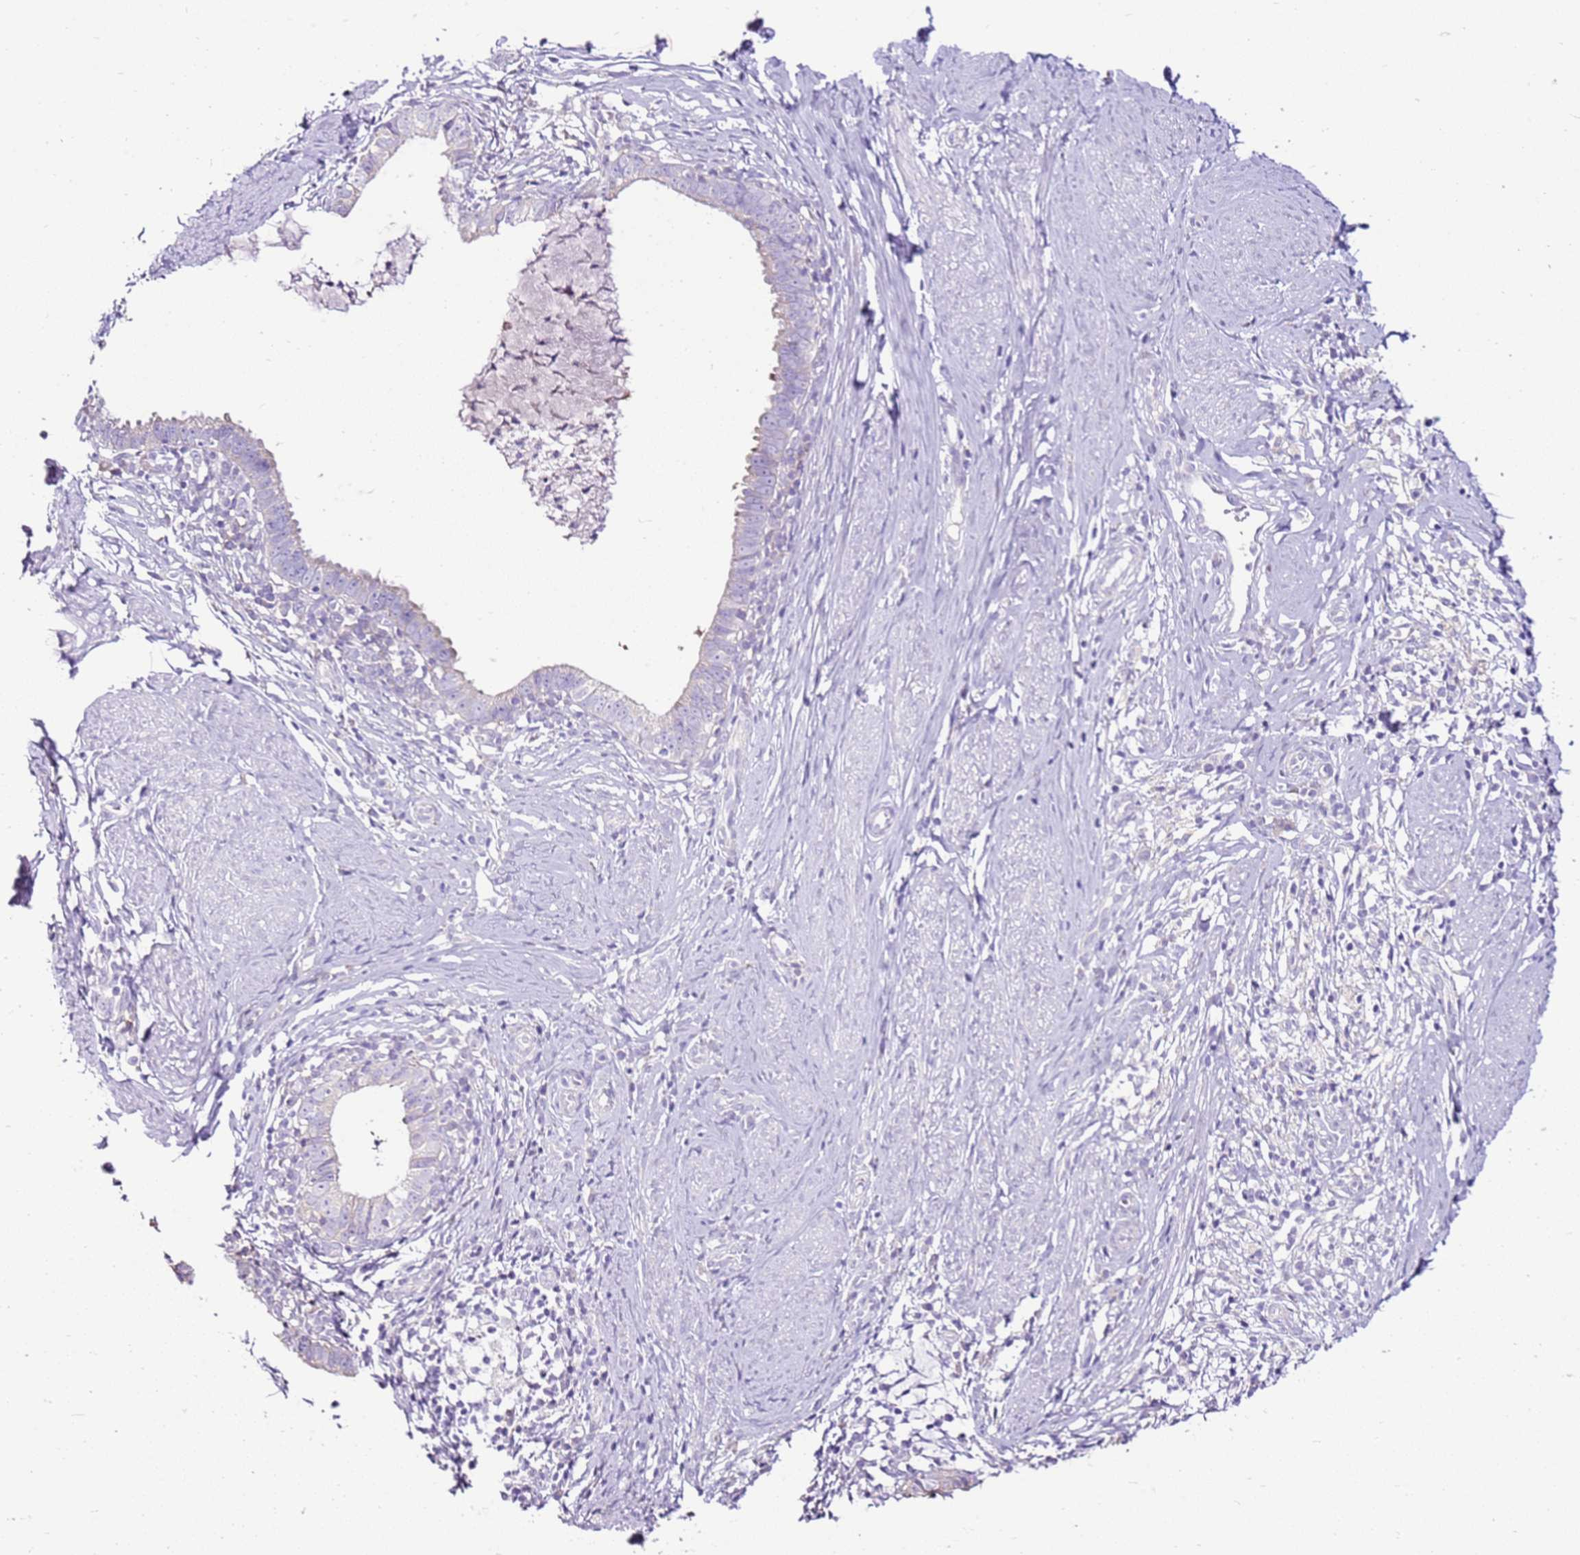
{"staining": {"intensity": "negative", "quantity": "none", "location": "none"}, "tissue": "cervical cancer", "cell_type": "Tumor cells", "image_type": "cancer", "snomed": [{"axis": "morphology", "description": "Adenocarcinoma, NOS"}, {"axis": "topography", "description": "Cervix"}], "caption": "A histopathology image of human cervical adenocarcinoma is negative for staining in tumor cells. (DAB (3,3'-diaminobenzidine) immunohistochemistry, high magnification).", "gene": "SLC38A5", "patient": {"sex": "female", "age": 36}}